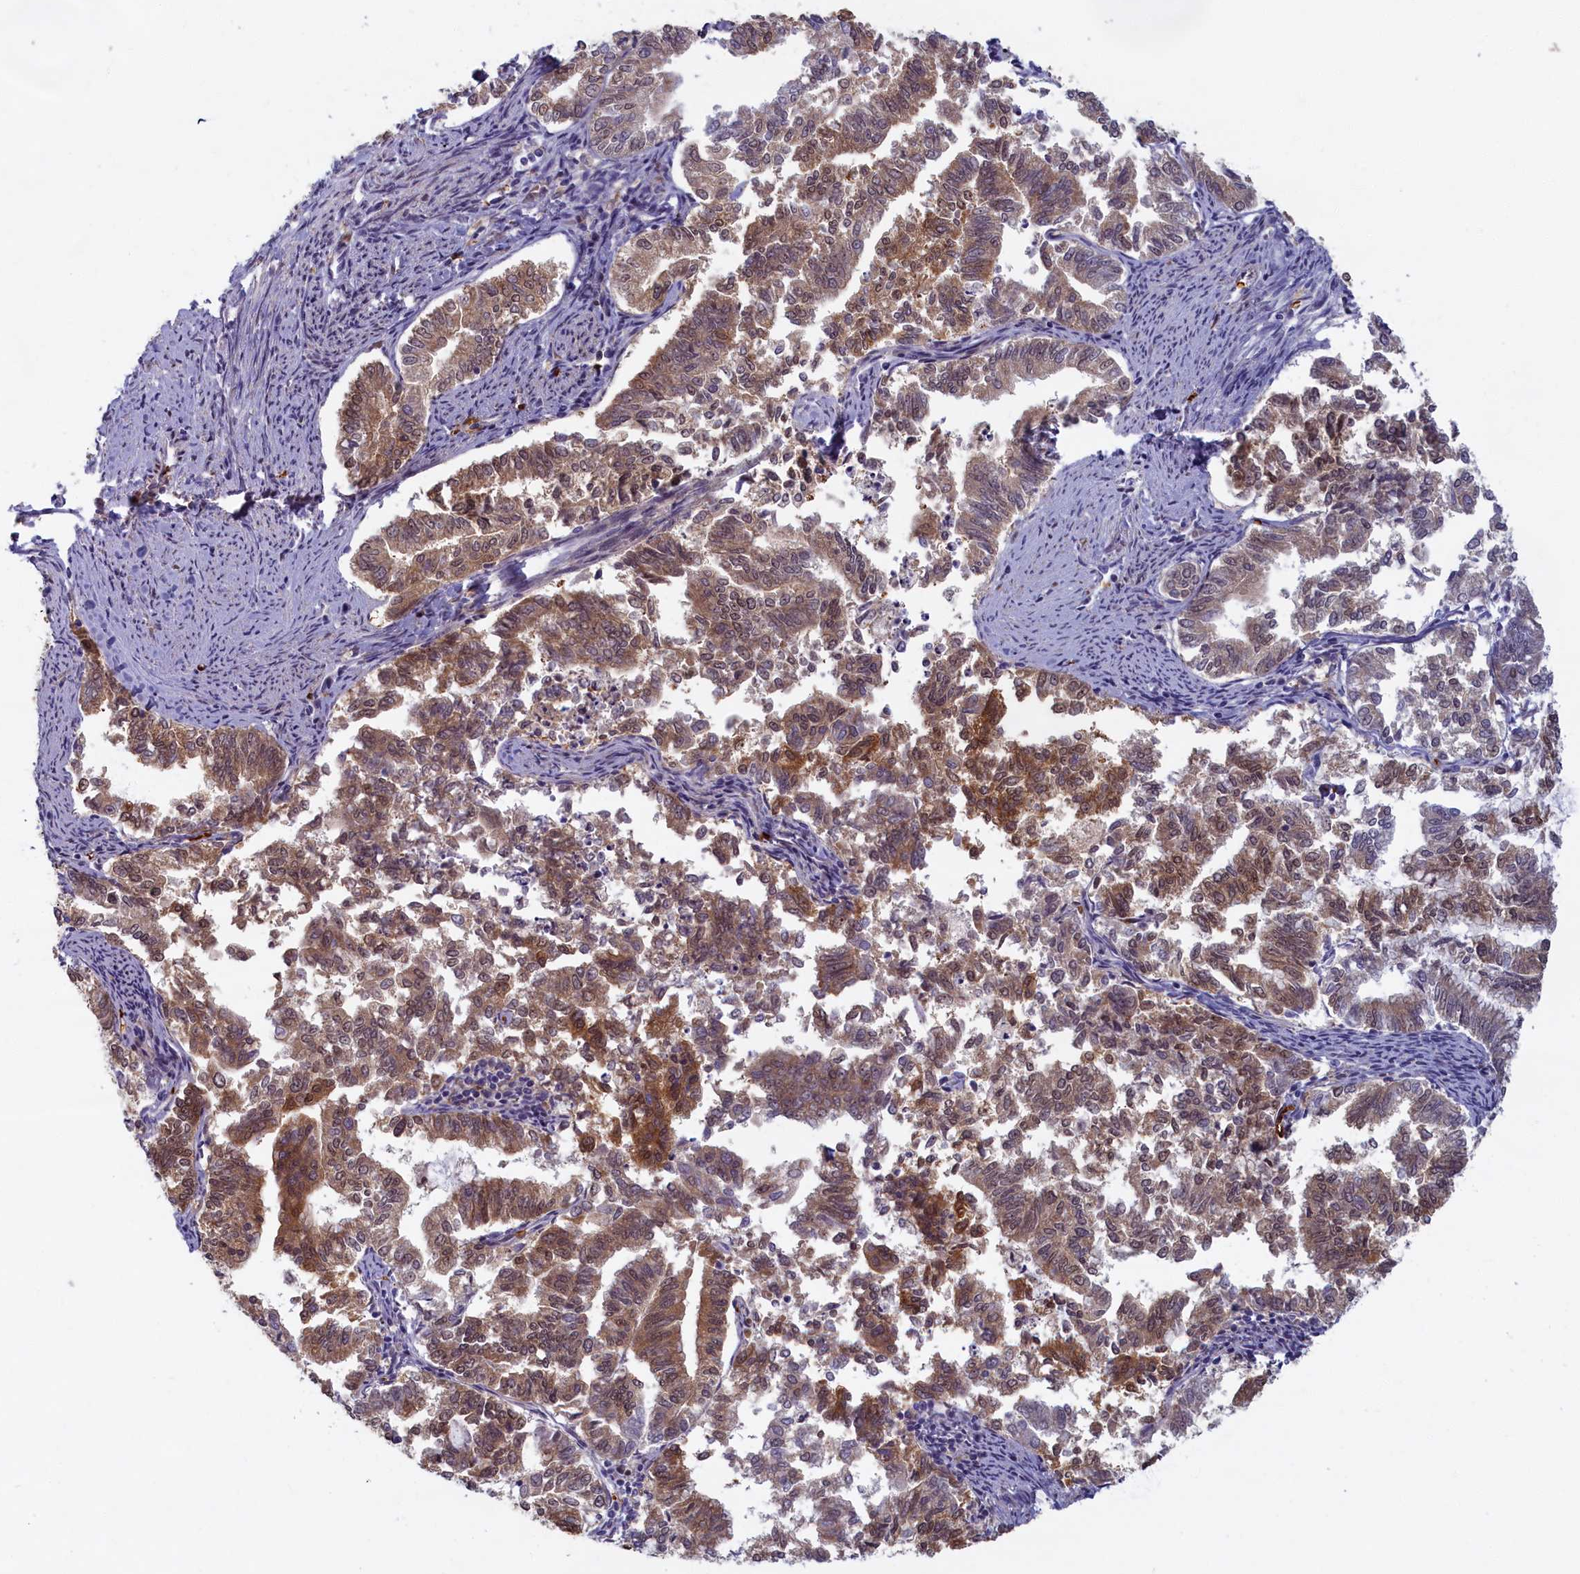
{"staining": {"intensity": "moderate", "quantity": ">75%", "location": "cytoplasmic/membranous"}, "tissue": "endometrial cancer", "cell_type": "Tumor cells", "image_type": "cancer", "snomed": [{"axis": "morphology", "description": "Adenocarcinoma, NOS"}, {"axis": "topography", "description": "Endometrium"}], "caption": "Protein staining by immunohistochemistry exhibits moderate cytoplasmic/membranous positivity in about >75% of tumor cells in endometrial cancer.", "gene": "BLVRB", "patient": {"sex": "female", "age": 79}}